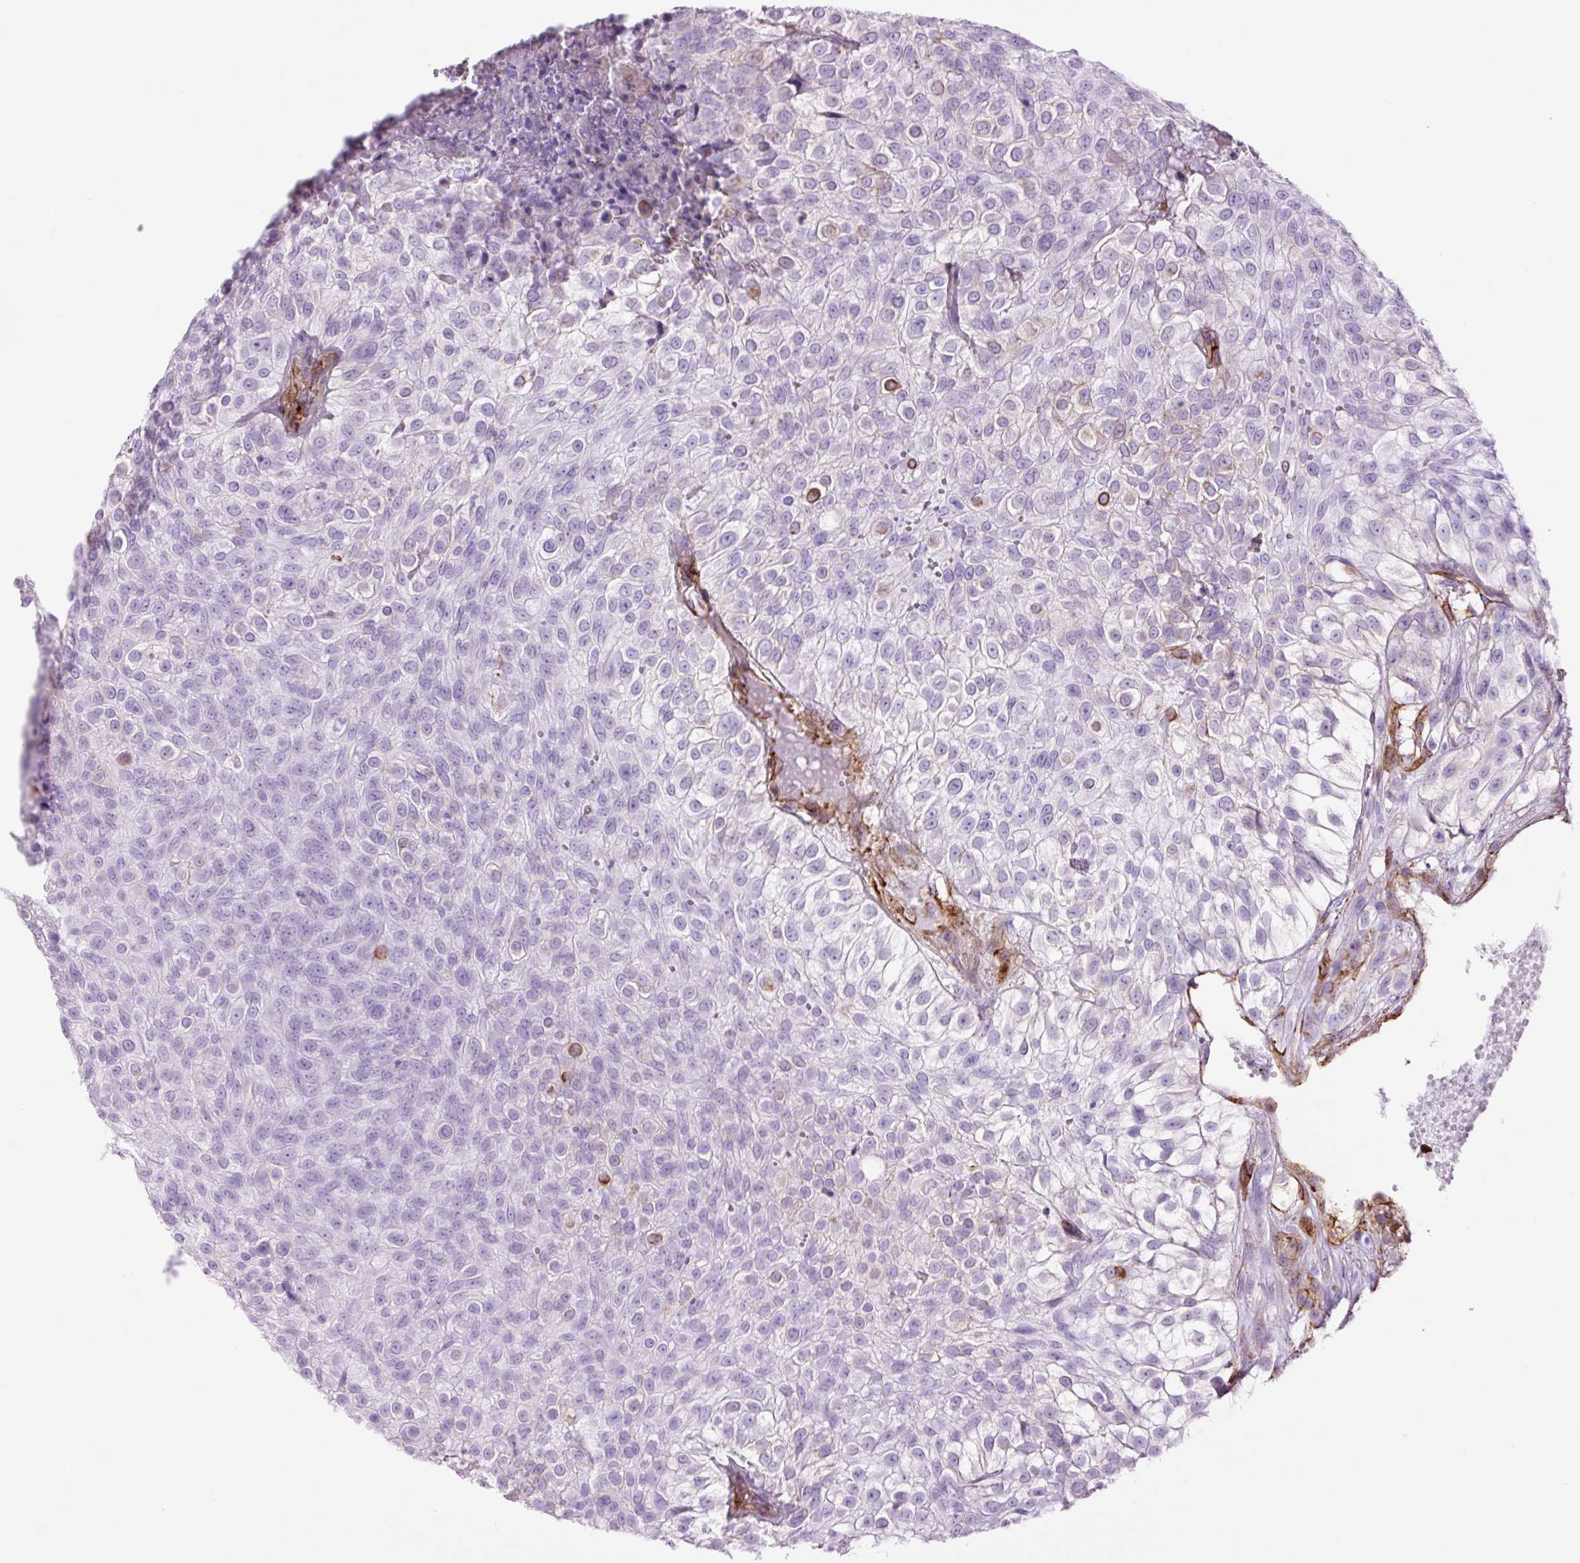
{"staining": {"intensity": "negative", "quantity": "none", "location": "none"}, "tissue": "urothelial cancer", "cell_type": "Tumor cells", "image_type": "cancer", "snomed": [{"axis": "morphology", "description": "Urothelial carcinoma, High grade"}, {"axis": "topography", "description": "Urinary bladder"}], "caption": "DAB (3,3'-diaminobenzidine) immunohistochemical staining of high-grade urothelial carcinoma exhibits no significant positivity in tumor cells.", "gene": "CAV1", "patient": {"sex": "male", "age": 56}}